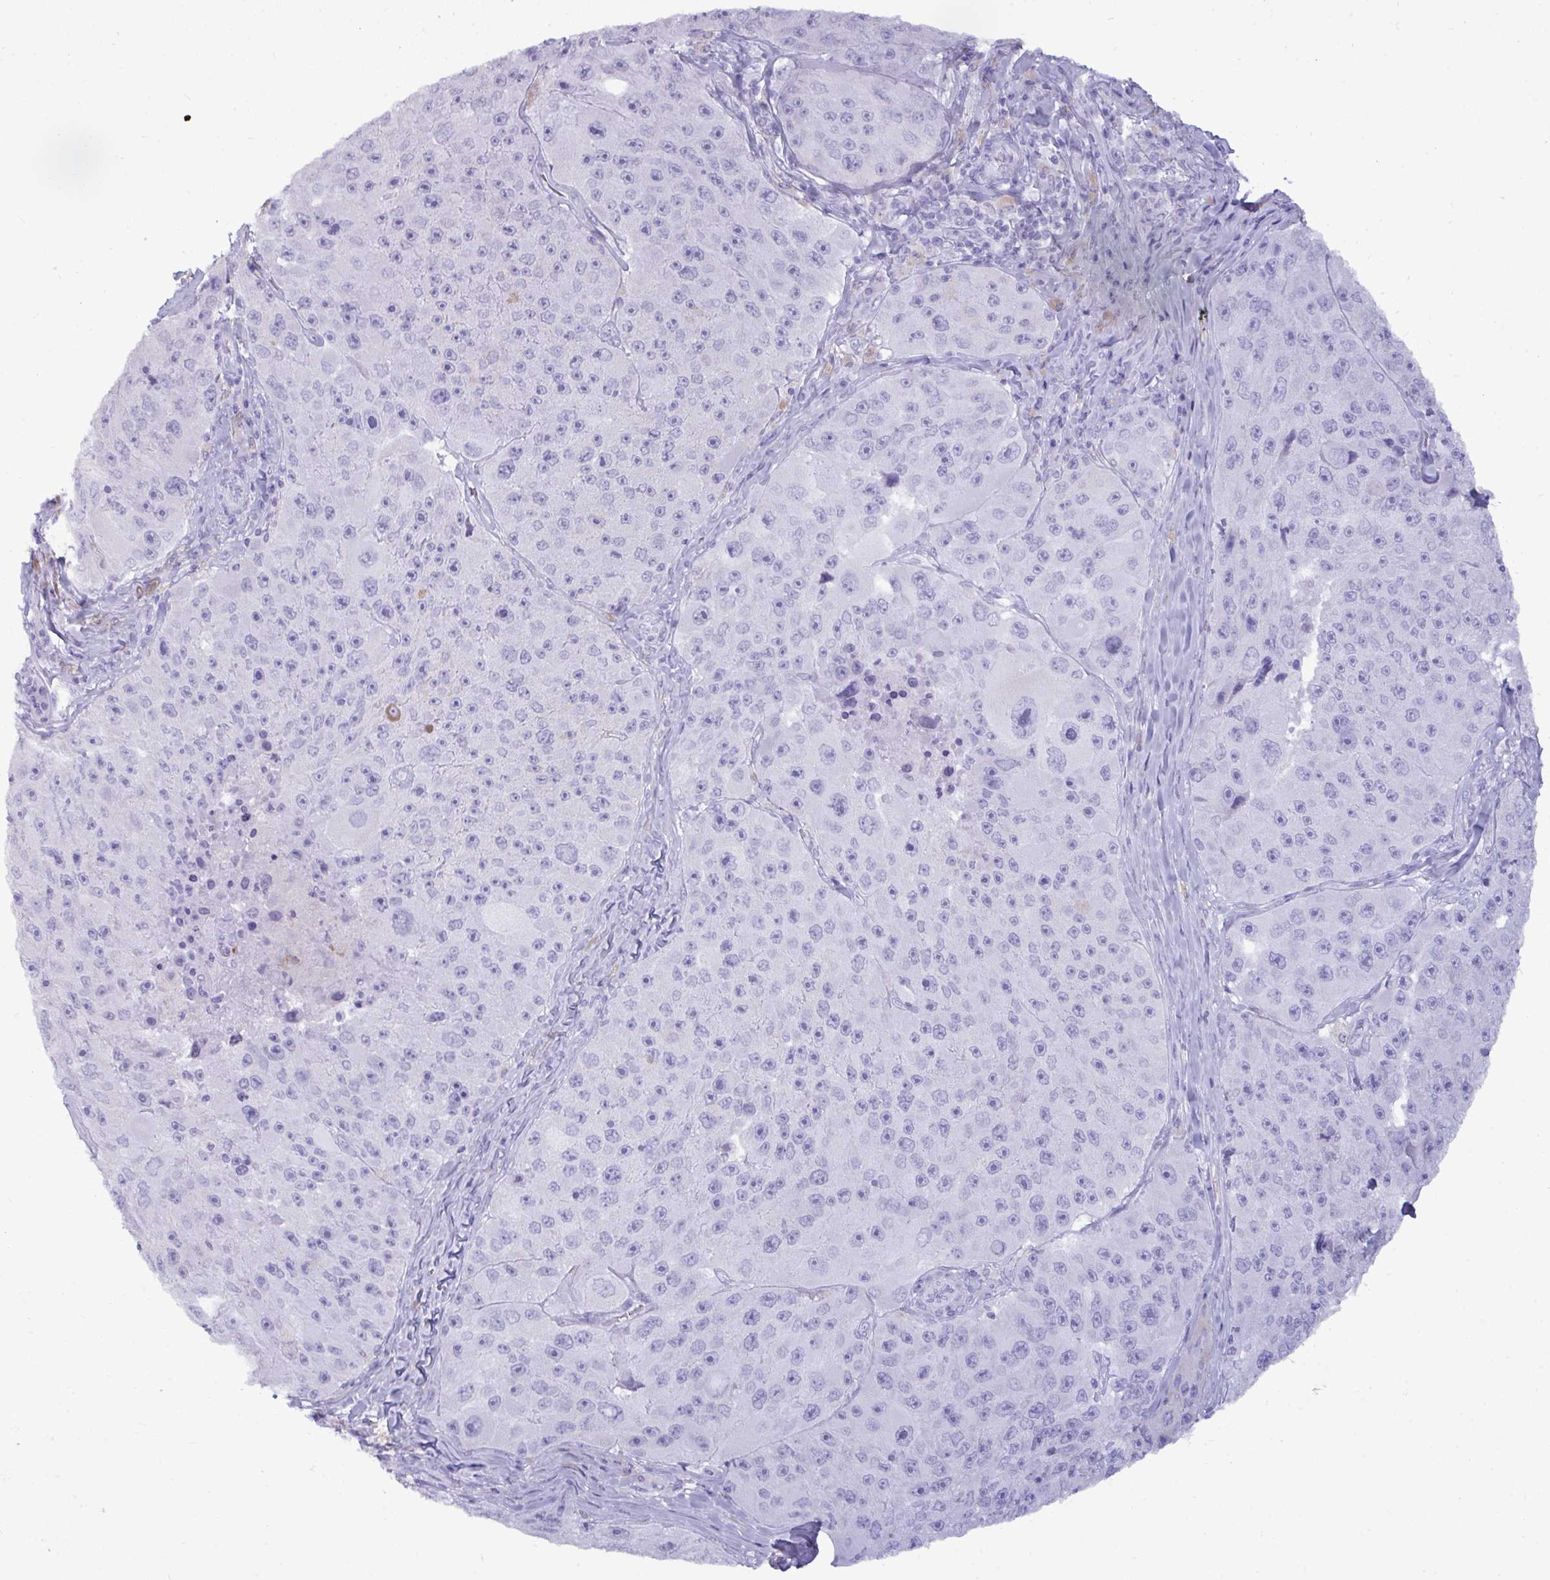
{"staining": {"intensity": "negative", "quantity": "none", "location": "none"}, "tissue": "melanoma", "cell_type": "Tumor cells", "image_type": "cancer", "snomed": [{"axis": "morphology", "description": "Malignant melanoma, Metastatic site"}, {"axis": "topography", "description": "Lymph node"}], "caption": "High power microscopy photomicrograph of an immunohistochemistry image of melanoma, revealing no significant expression in tumor cells.", "gene": "ANKRD60", "patient": {"sex": "male", "age": 62}}